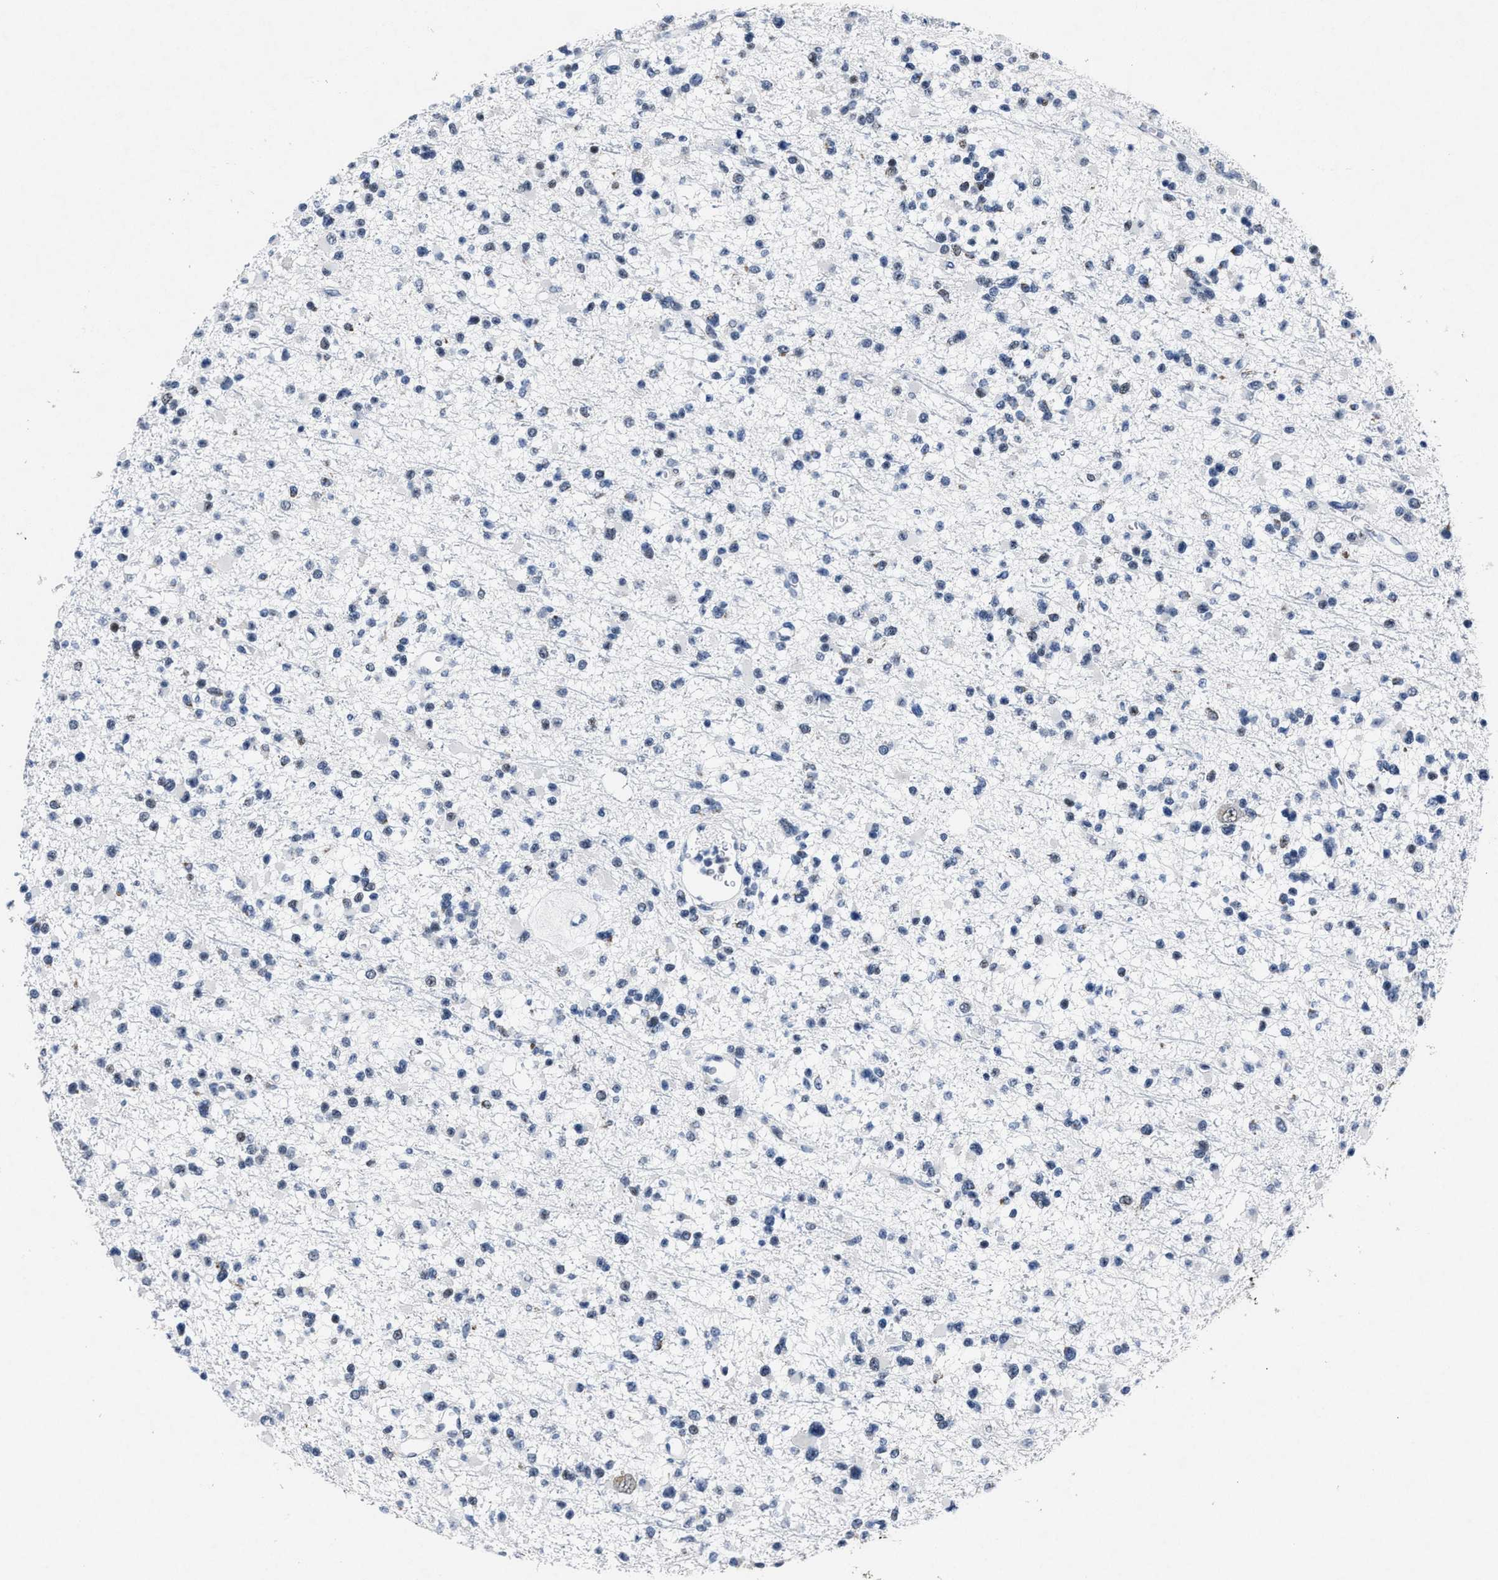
{"staining": {"intensity": "negative", "quantity": "none", "location": "none"}, "tissue": "glioma", "cell_type": "Tumor cells", "image_type": "cancer", "snomed": [{"axis": "morphology", "description": "Glioma, malignant, Low grade"}, {"axis": "topography", "description": "Brain"}], "caption": "Image shows no protein staining in tumor cells of malignant glioma (low-grade) tissue.", "gene": "ID3", "patient": {"sex": "female", "age": 22}}